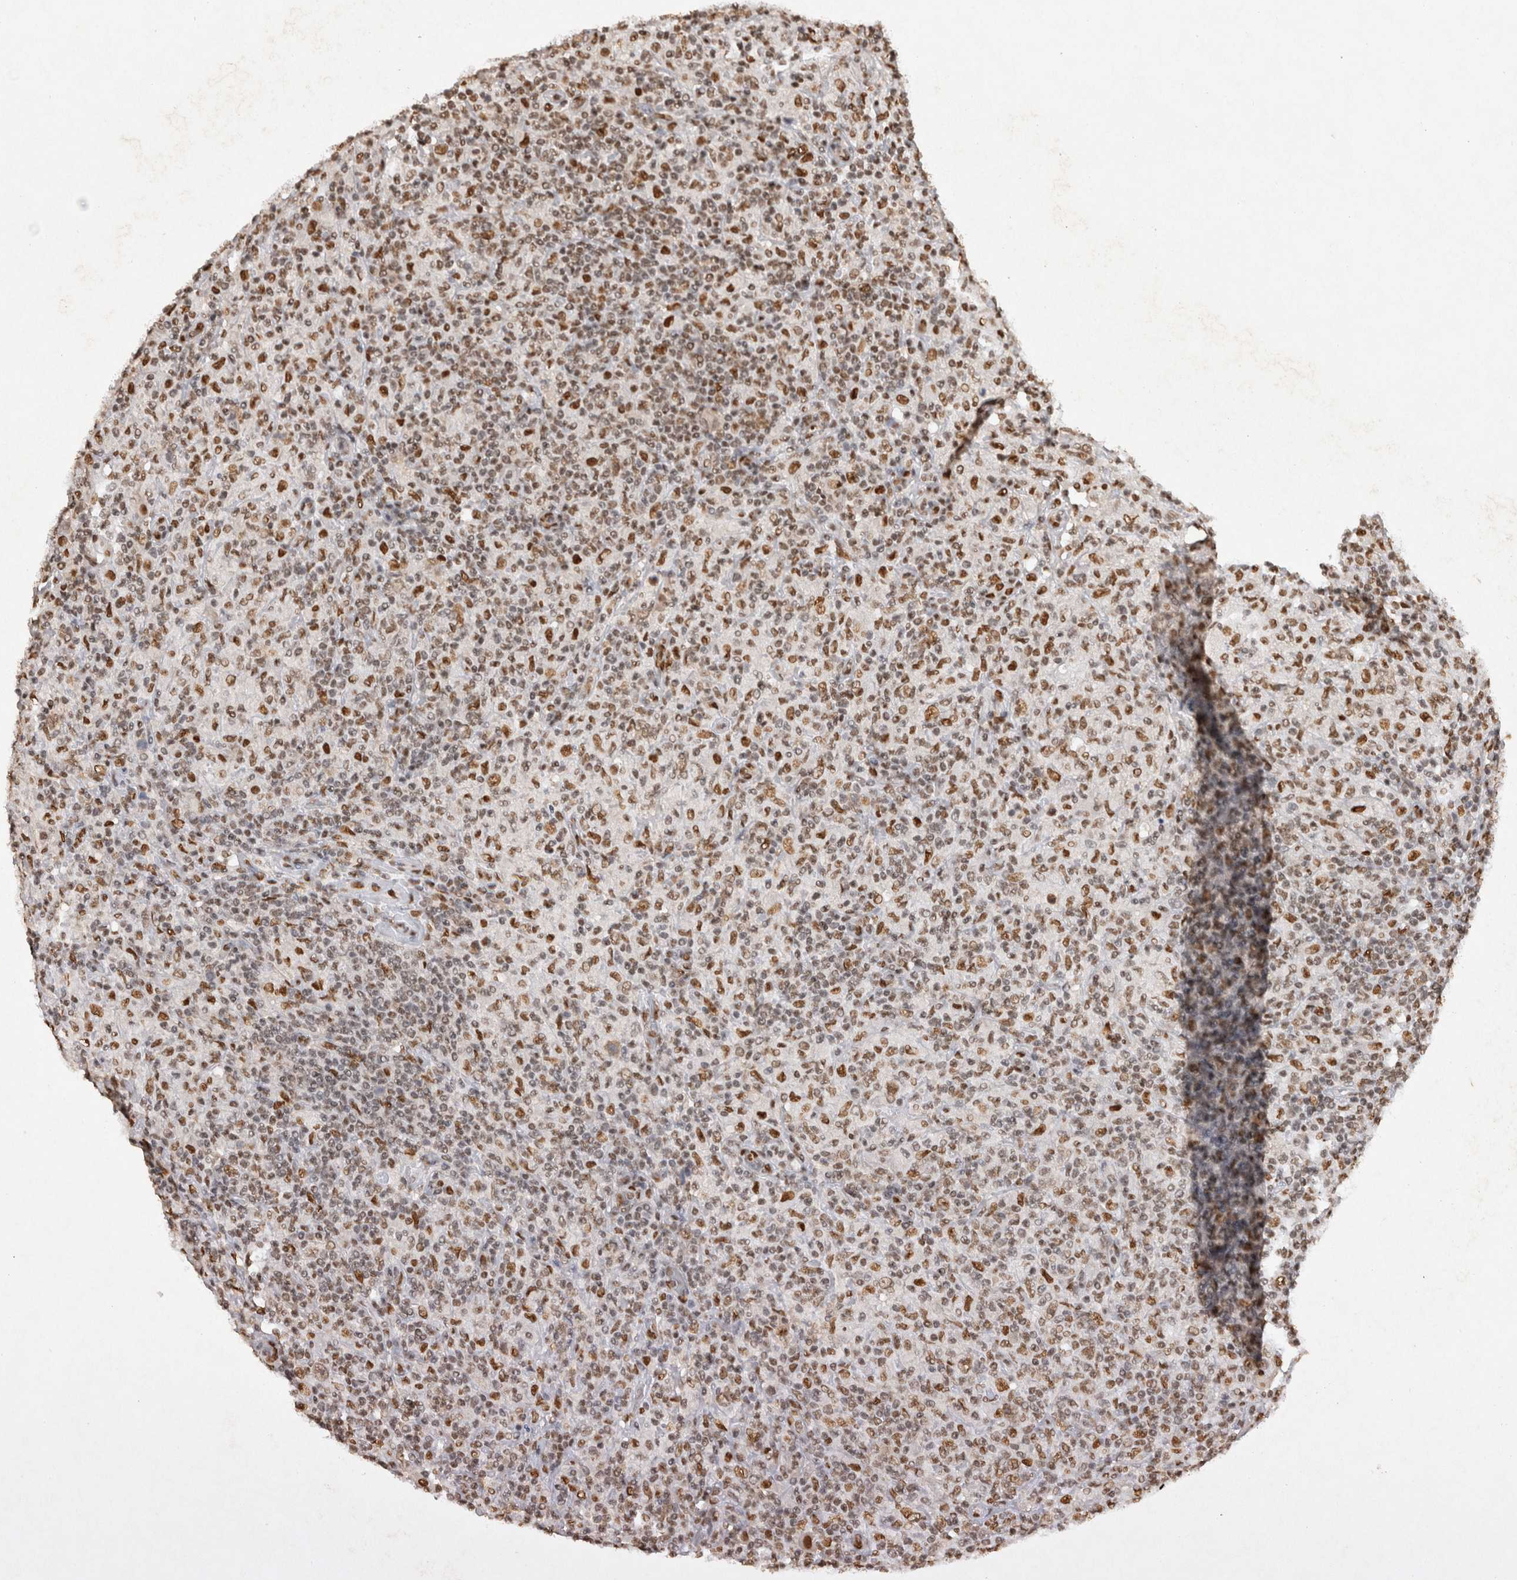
{"staining": {"intensity": "moderate", "quantity": ">75%", "location": "nuclear"}, "tissue": "lymphoma", "cell_type": "Tumor cells", "image_type": "cancer", "snomed": [{"axis": "morphology", "description": "Hodgkin's disease, NOS"}, {"axis": "topography", "description": "Lymph node"}], "caption": "A histopathology image of Hodgkin's disease stained for a protein demonstrates moderate nuclear brown staining in tumor cells. (DAB IHC, brown staining for protein, blue staining for nuclei).", "gene": "HDGF", "patient": {"sex": "male", "age": 70}}